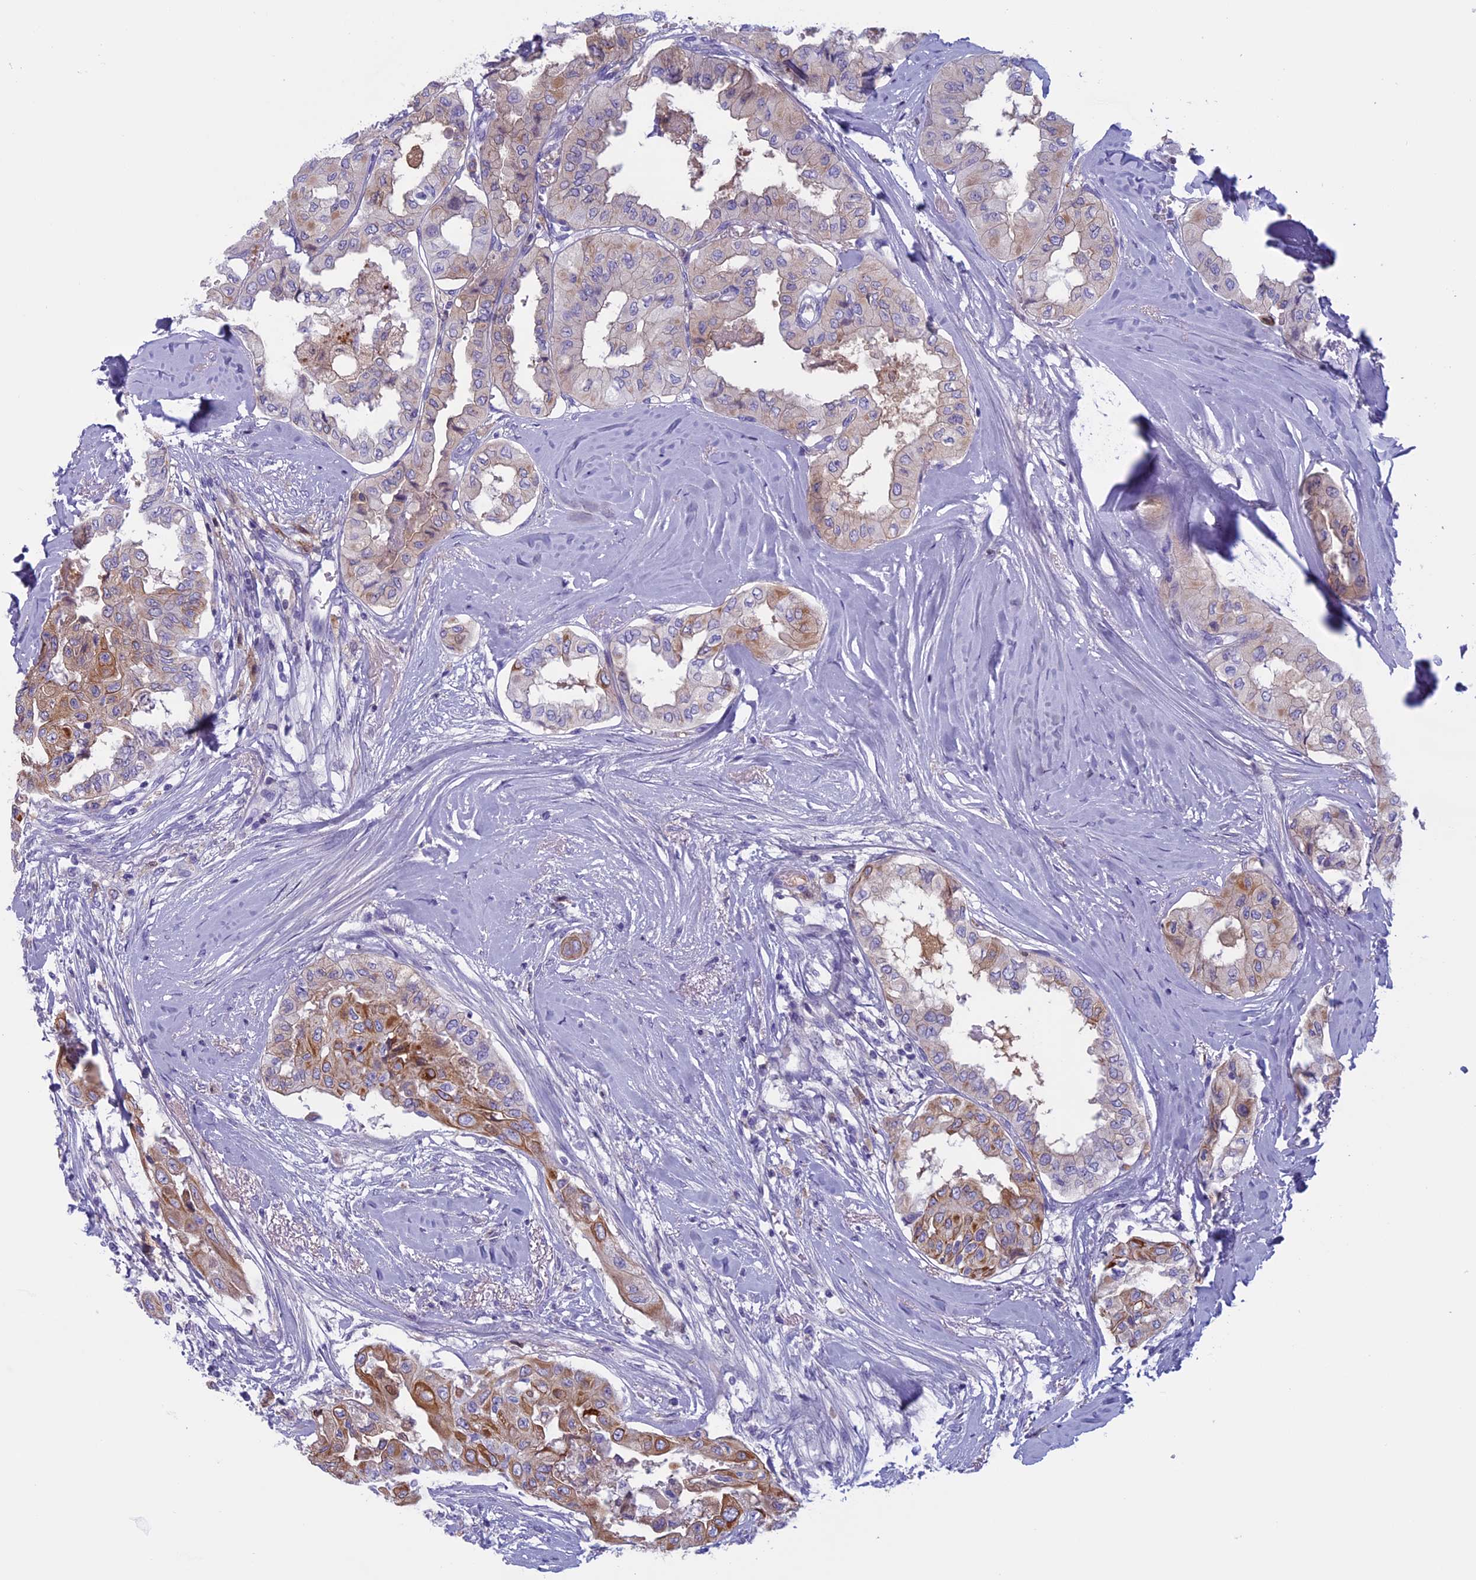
{"staining": {"intensity": "moderate", "quantity": "<25%", "location": "cytoplasmic/membranous"}, "tissue": "thyroid cancer", "cell_type": "Tumor cells", "image_type": "cancer", "snomed": [{"axis": "morphology", "description": "Papillary adenocarcinoma, NOS"}, {"axis": "topography", "description": "Thyroid gland"}], "caption": "Approximately <25% of tumor cells in human thyroid cancer (papillary adenocarcinoma) exhibit moderate cytoplasmic/membranous protein positivity as visualized by brown immunohistochemical staining.", "gene": "ANGPTL2", "patient": {"sex": "female", "age": 59}}